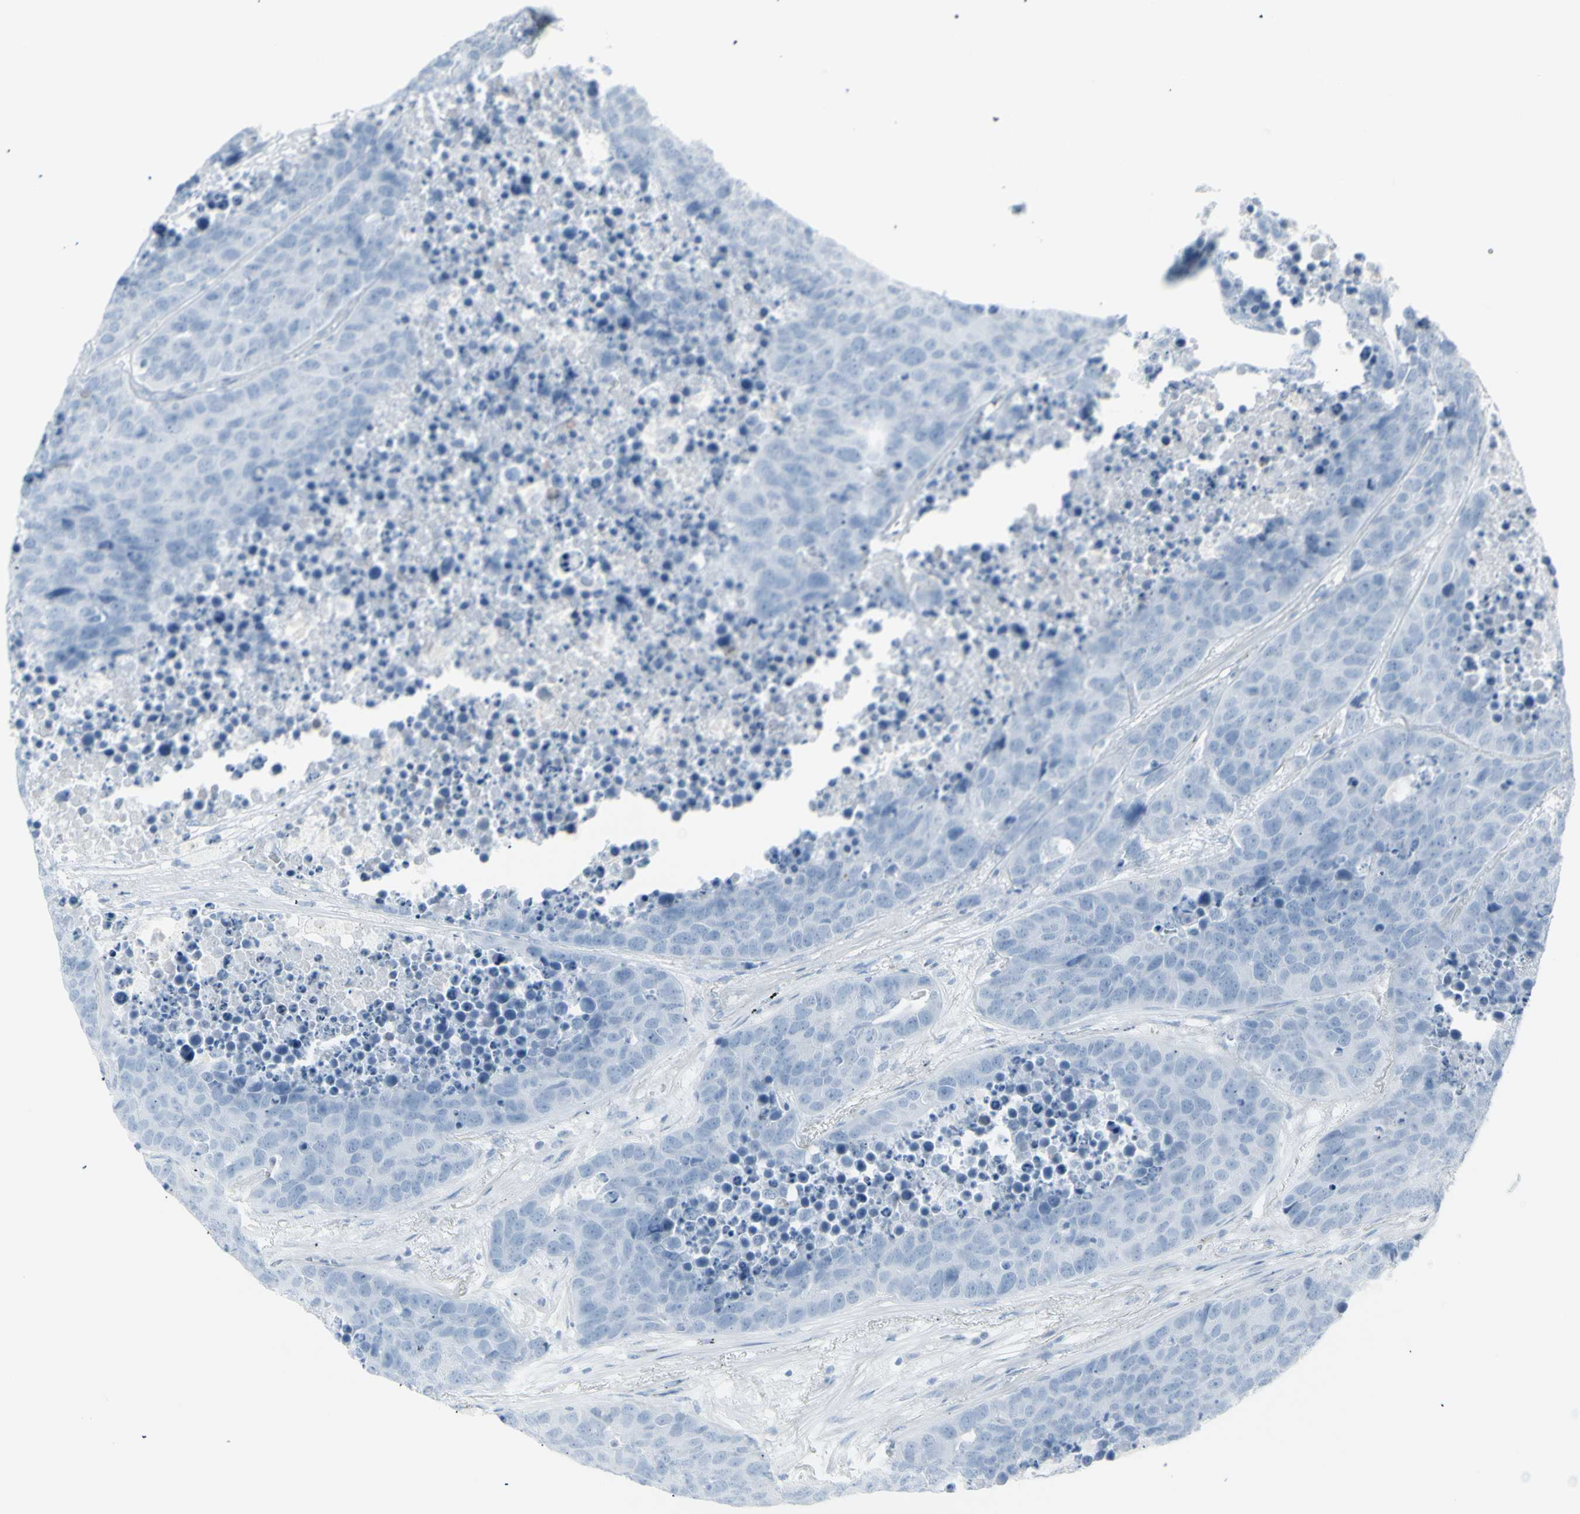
{"staining": {"intensity": "negative", "quantity": "none", "location": "none"}, "tissue": "carcinoid", "cell_type": "Tumor cells", "image_type": "cancer", "snomed": [{"axis": "morphology", "description": "Carcinoid, malignant, NOS"}, {"axis": "topography", "description": "Lung"}], "caption": "This is an IHC photomicrograph of carcinoid. There is no expression in tumor cells.", "gene": "YBX2", "patient": {"sex": "male", "age": 60}}